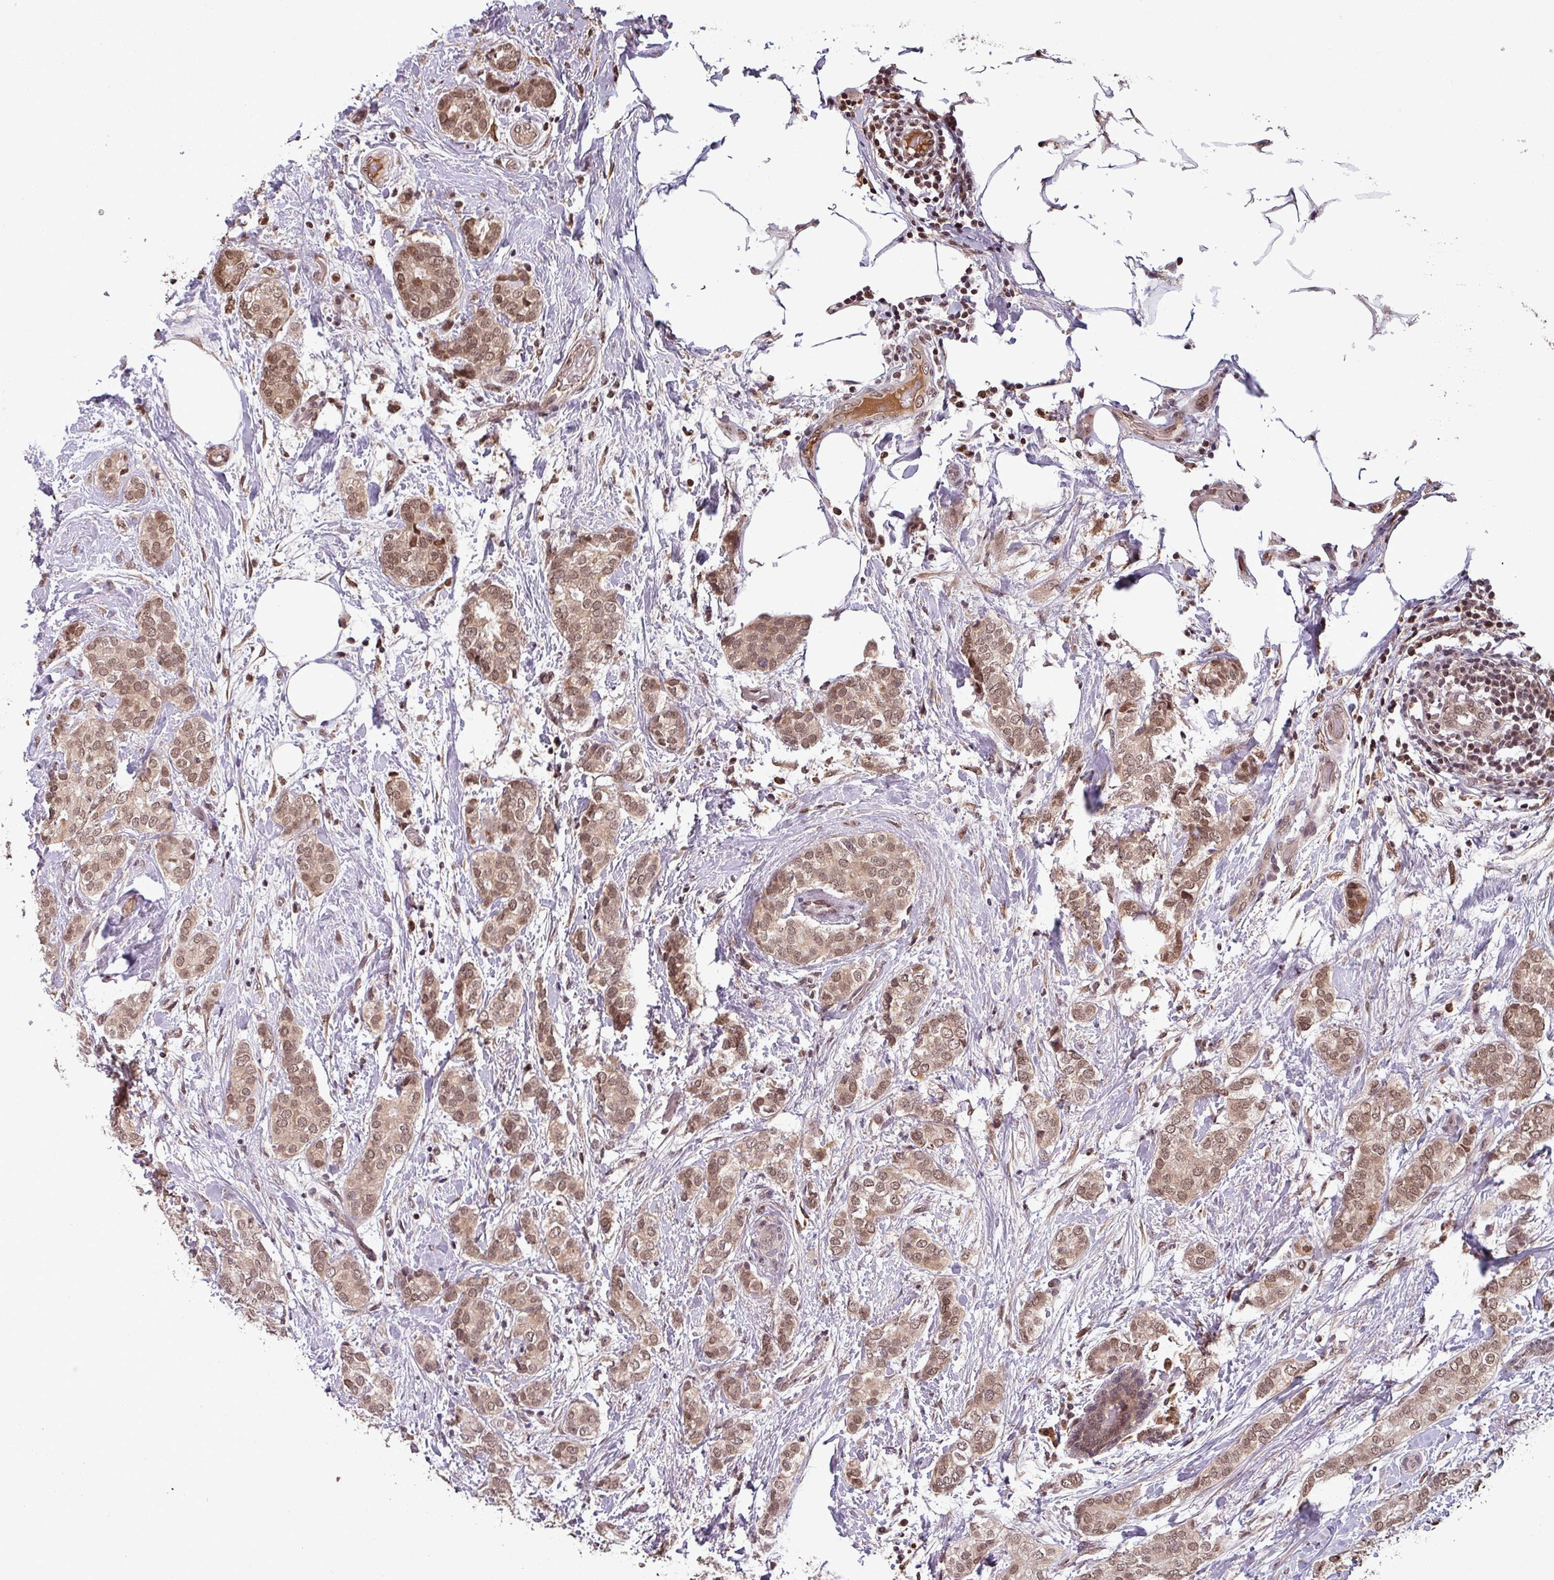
{"staining": {"intensity": "moderate", "quantity": "25%-75%", "location": "cytoplasmic/membranous,nuclear"}, "tissue": "breast cancer", "cell_type": "Tumor cells", "image_type": "cancer", "snomed": [{"axis": "morphology", "description": "Duct carcinoma"}, {"axis": "topography", "description": "Breast"}], "caption": "An IHC micrograph of neoplastic tissue is shown. Protein staining in brown shows moderate cytoplasmic/membranous and nuclear positivity in infiltrating ductal carcinoma (breast) within tumor cells.", "gene": "NOB1", "patient": {"sex": "female", "age": 73}}